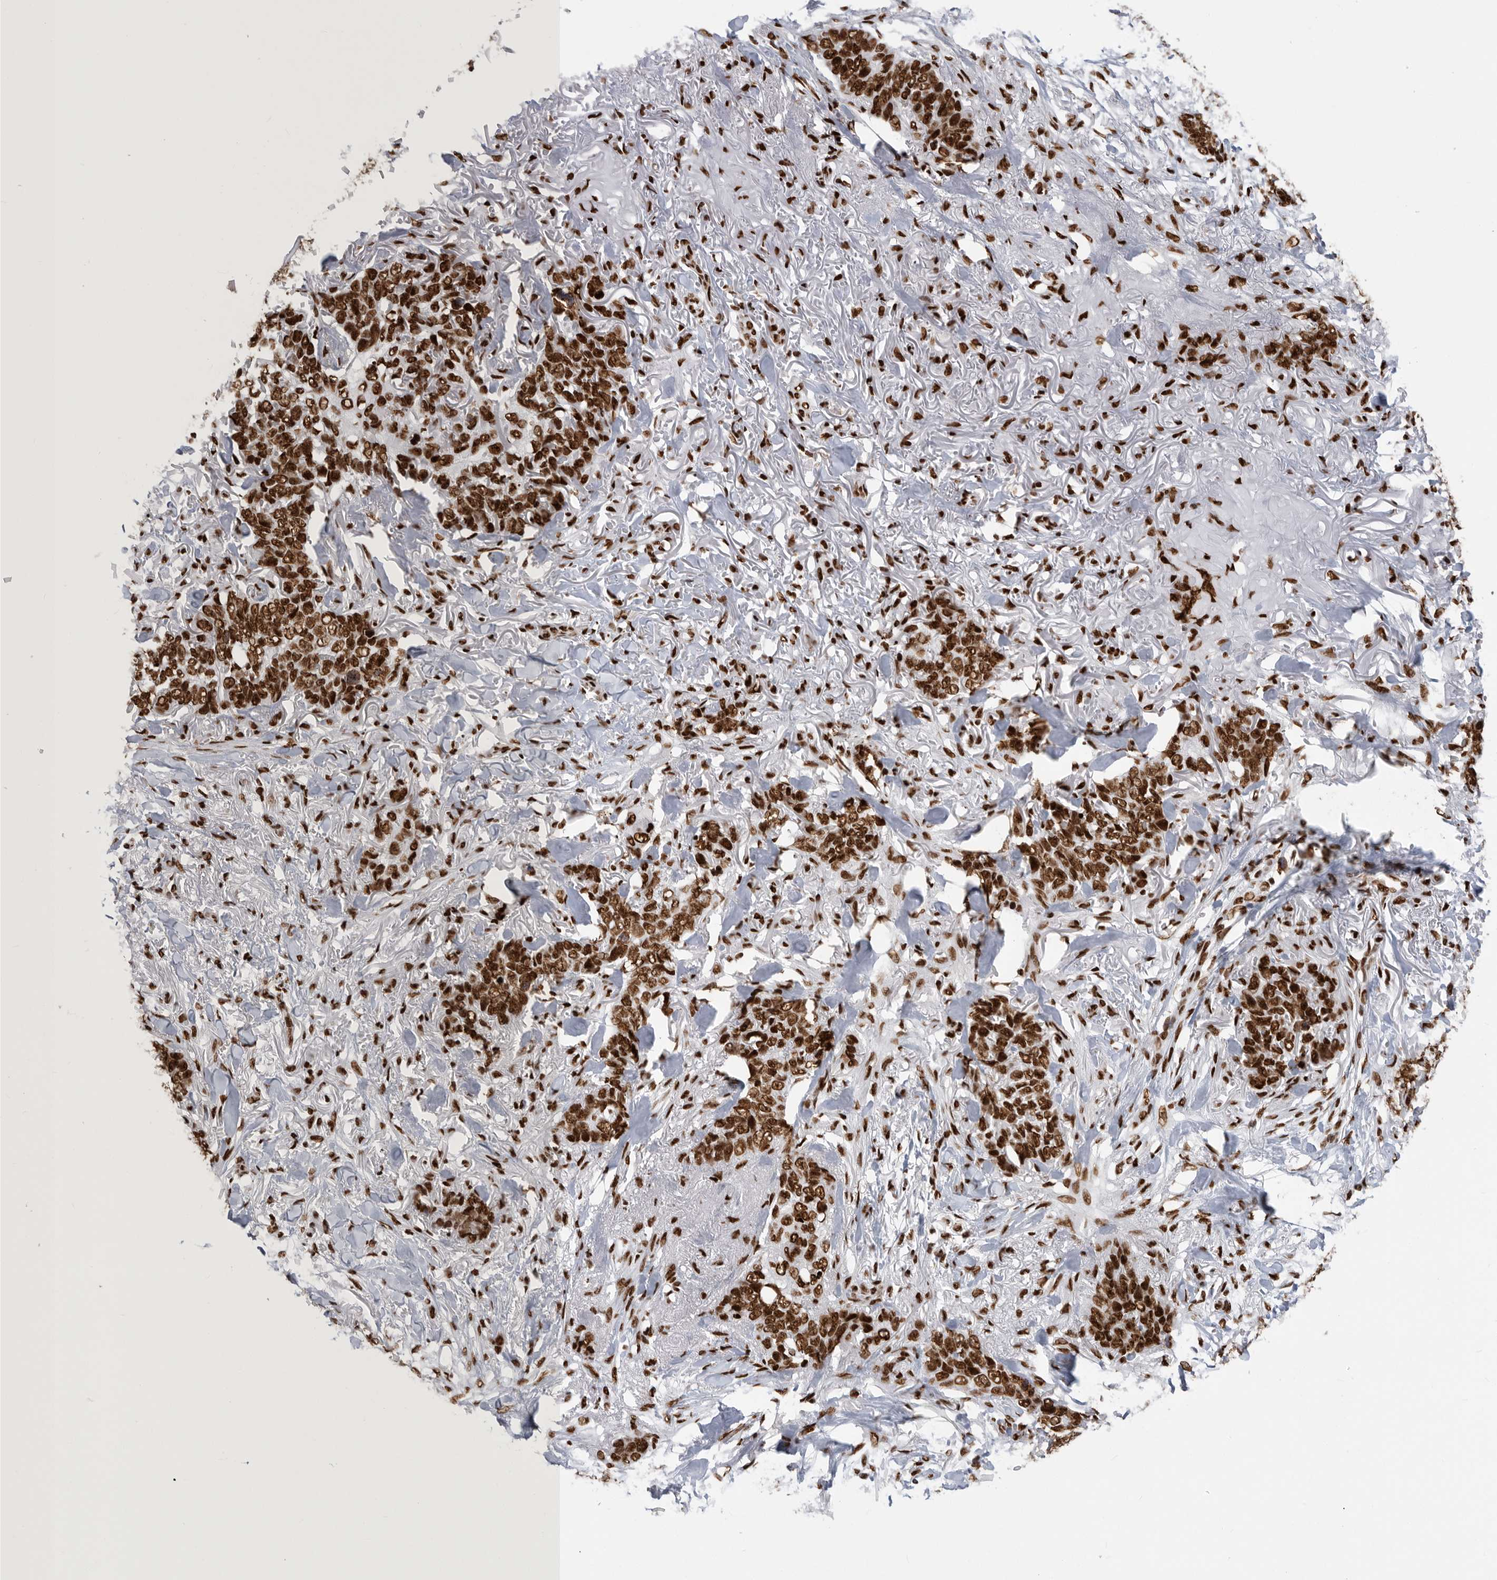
{"staining": {"intensity": "strong", "quantity": ">75%", "location": "nuclear"}, "tissue": "skin cancer", "cell_type": "Tumor cells", "image_type": "cancer", "snomed": [{"axis": "morphology", "description": "Normal tissue, NOS"}, {"axis": "morphology", "description": "Basal cell carcinoma"}, {"axis": "topography", "description": "Skin"}], "caption": "Basal cell carcinoma (skin) was stained to show a protein in brown. There is high levels of strong nuclear positivity in approximately >75% of tumor cells.", "gene": "BCLAF1", "patient": {"sex": "male", "age": 77}}